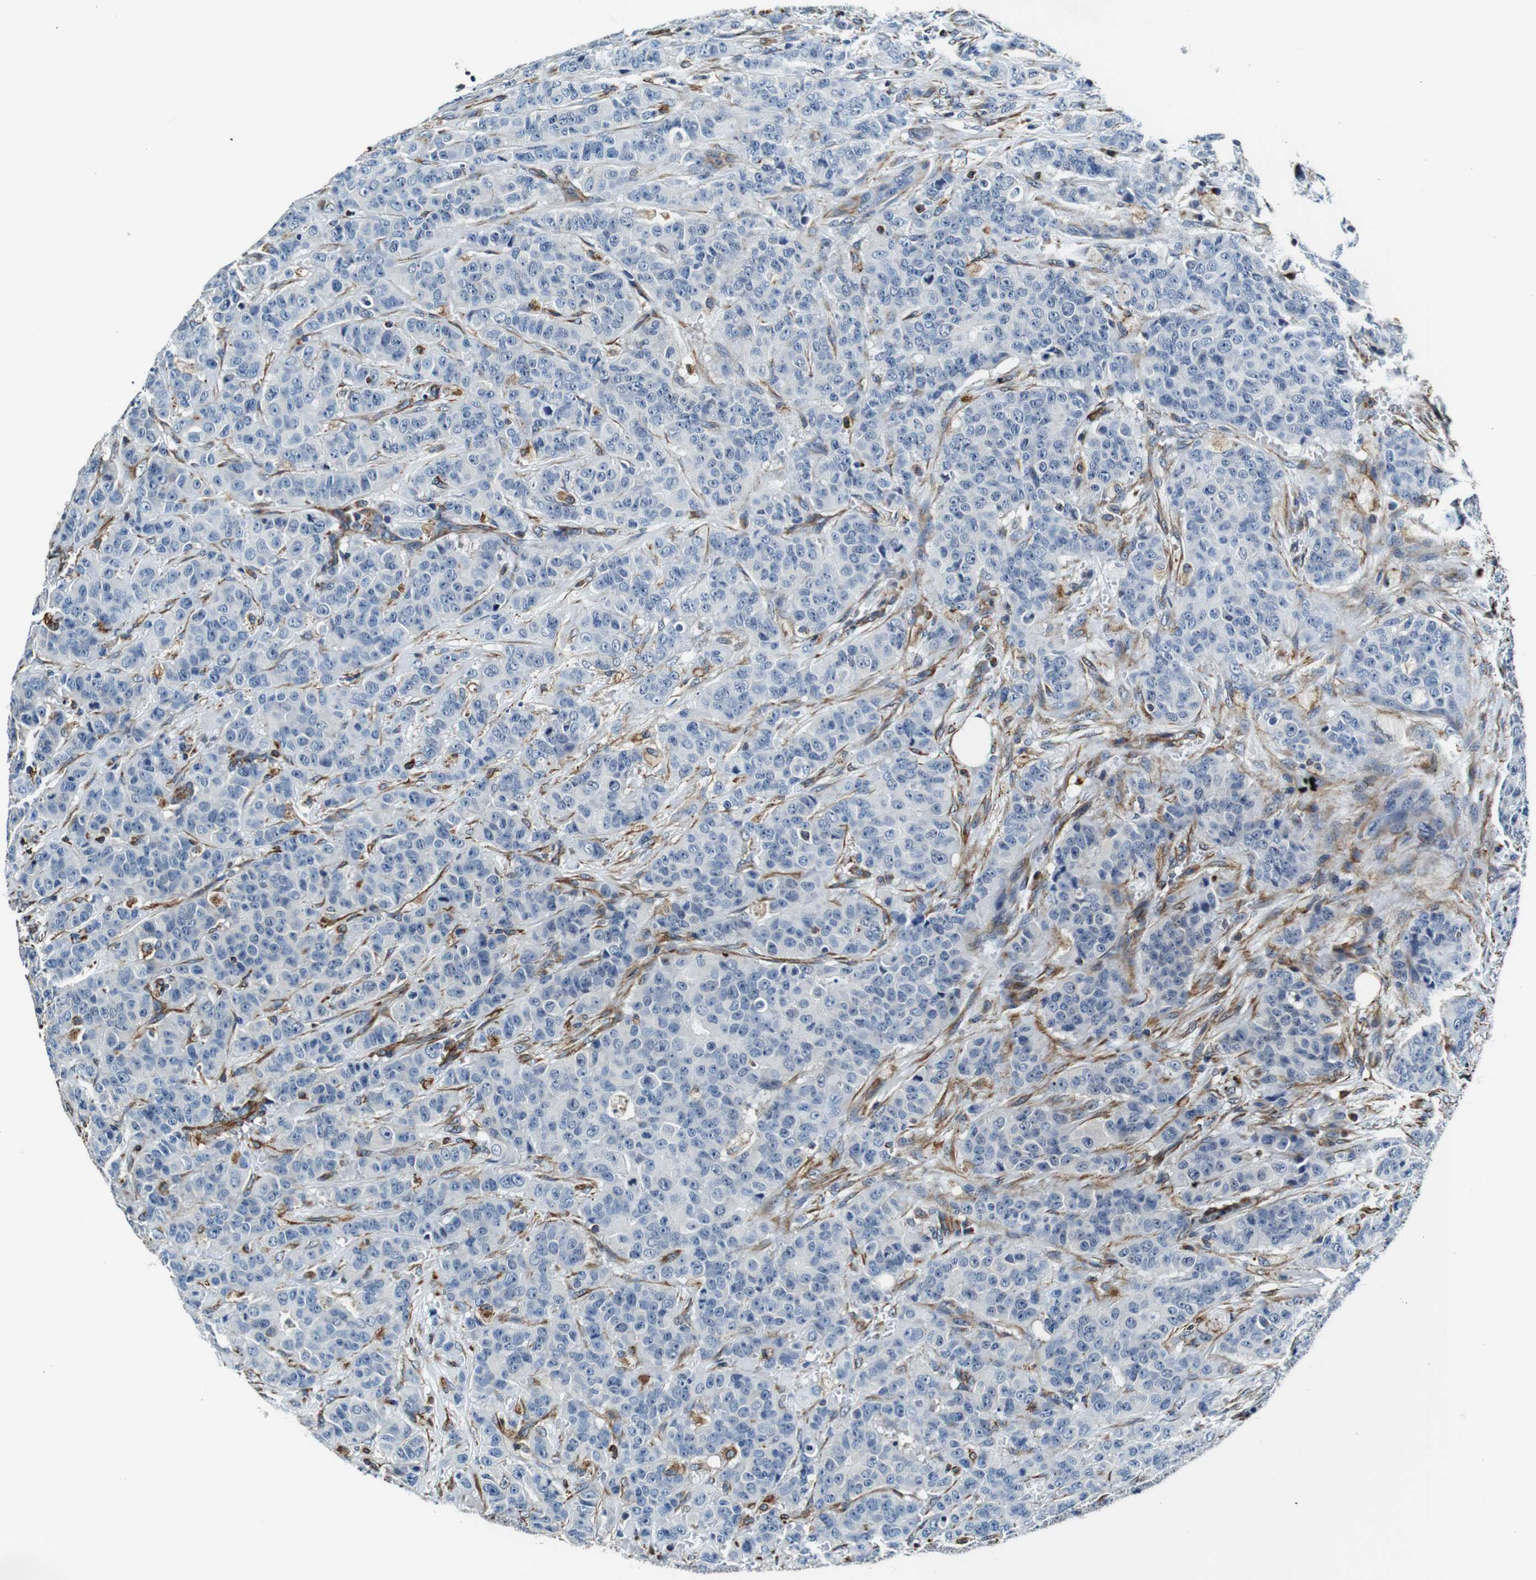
{"staining": {"intensity": "negative", "quantity": "none", "location": "none"}, "tissue": "breast cancer", "cell_type": "Tumor cells", "image_type": "cancer", "snomed": [{"axis": "morphology", "description": "Normal tissue, NOS"}, {"axis": "morphology", "description": "Duct carcinoma"}, {"axis": "topography", "description": "Breast"}], "caption": "A micrograph of human infiltrating ductal carcinoma (breast) is negative for staining in tumor cells.", "gene": "GJE1", "patient": {"sex": "female", "age": 40}}